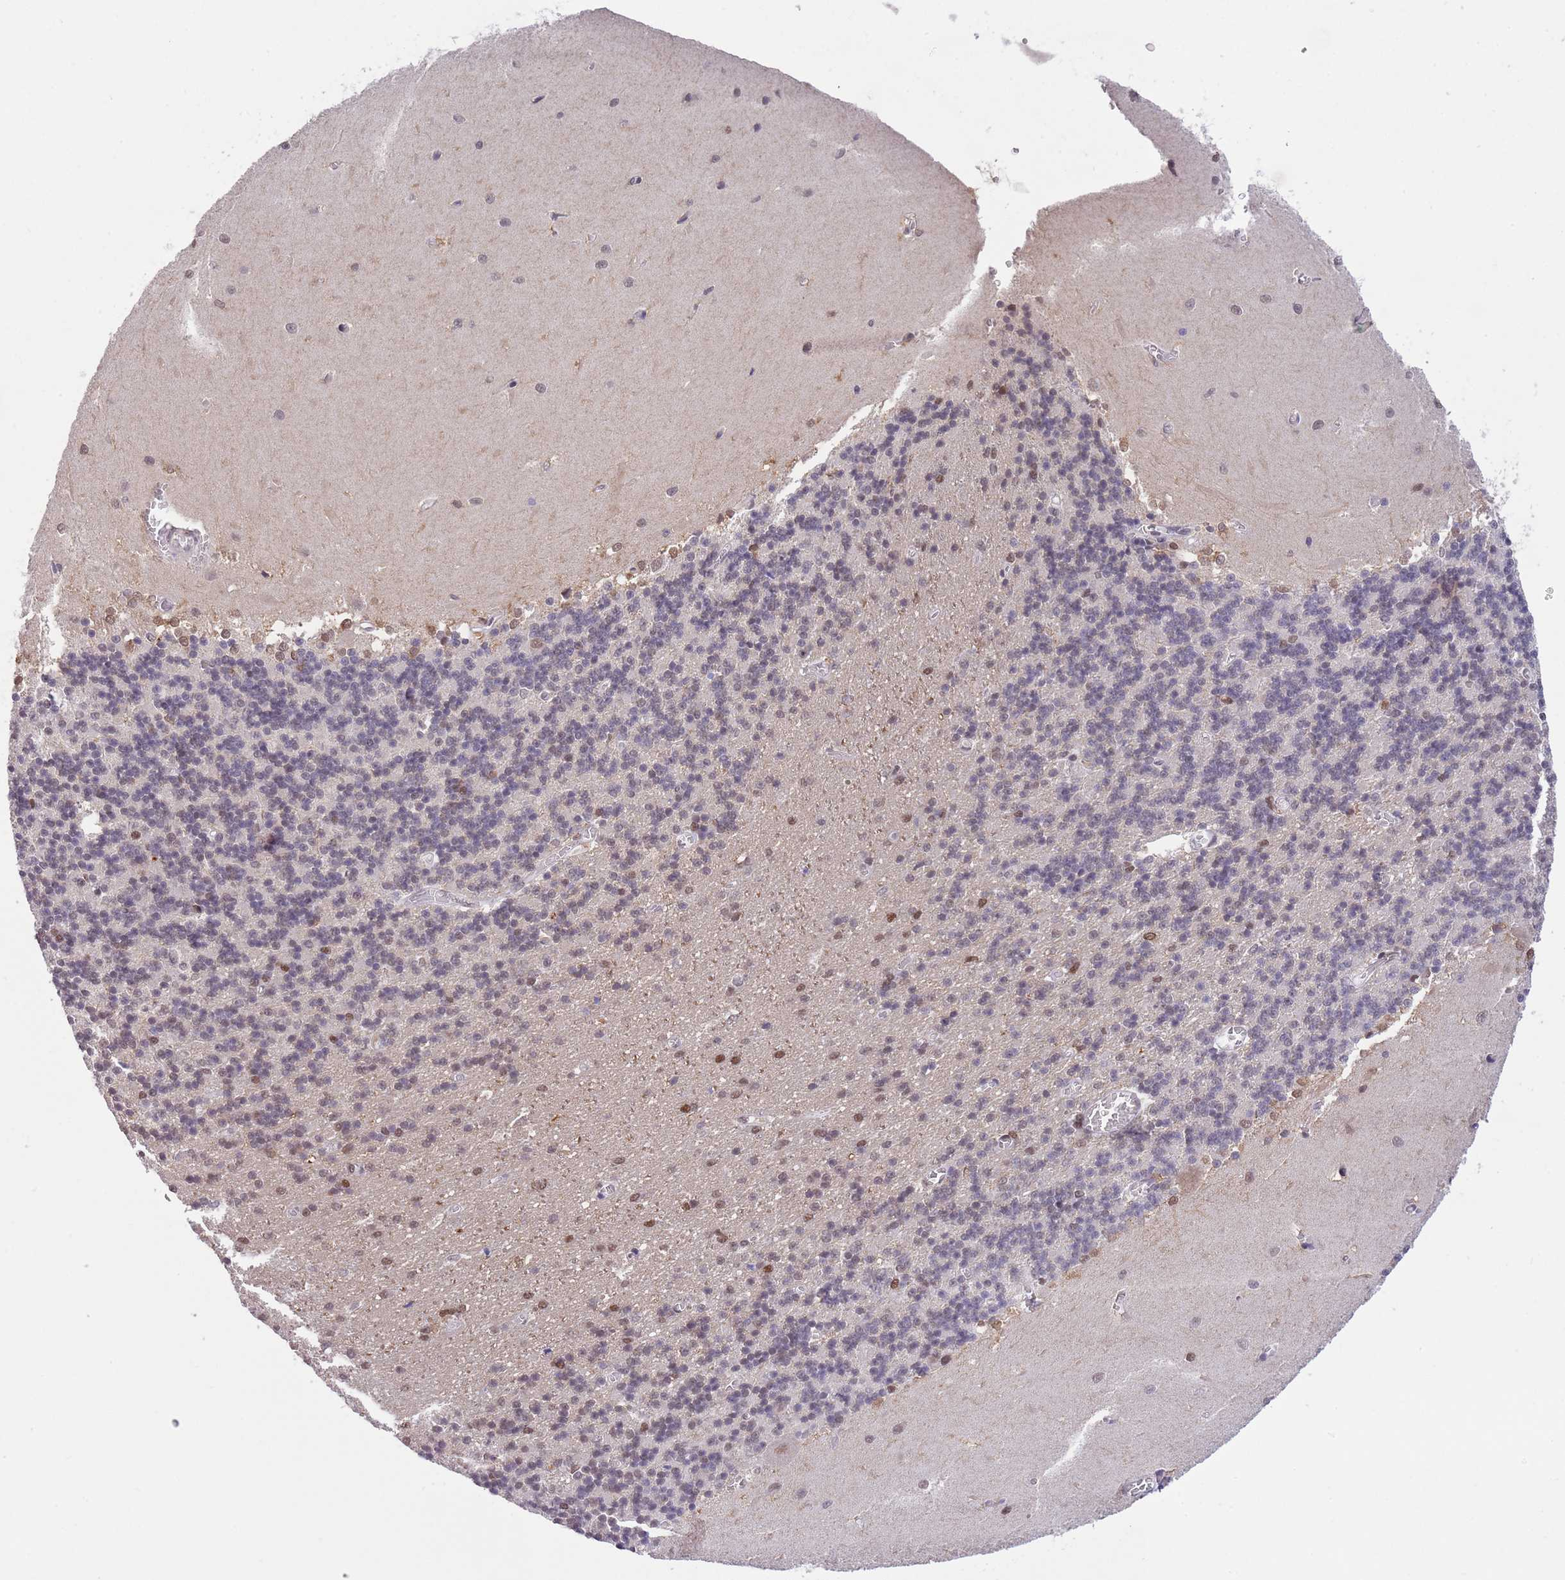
{"staining": {"intensity": "moderate", "quantity": "25%-75%", "location": "nuclear"}, "tissue": "cerebellum", "cell_type": "Cells in granular layer", "image_type": "normal", "snomed": [{"axis": "morphology", "description": "Normal tissue, NOS"}, {"axis": "topography", "description": "Cerebellum"}], "caption": "High-power microscopy captured an immunohistochemistry histopathology image of benign cerebellum, revealing moderate nuclear positivity in approximately 25%-75% of cells in granular layer.", "gene": "TRIM32", "patient": {"sex": "male", "age": 37}}